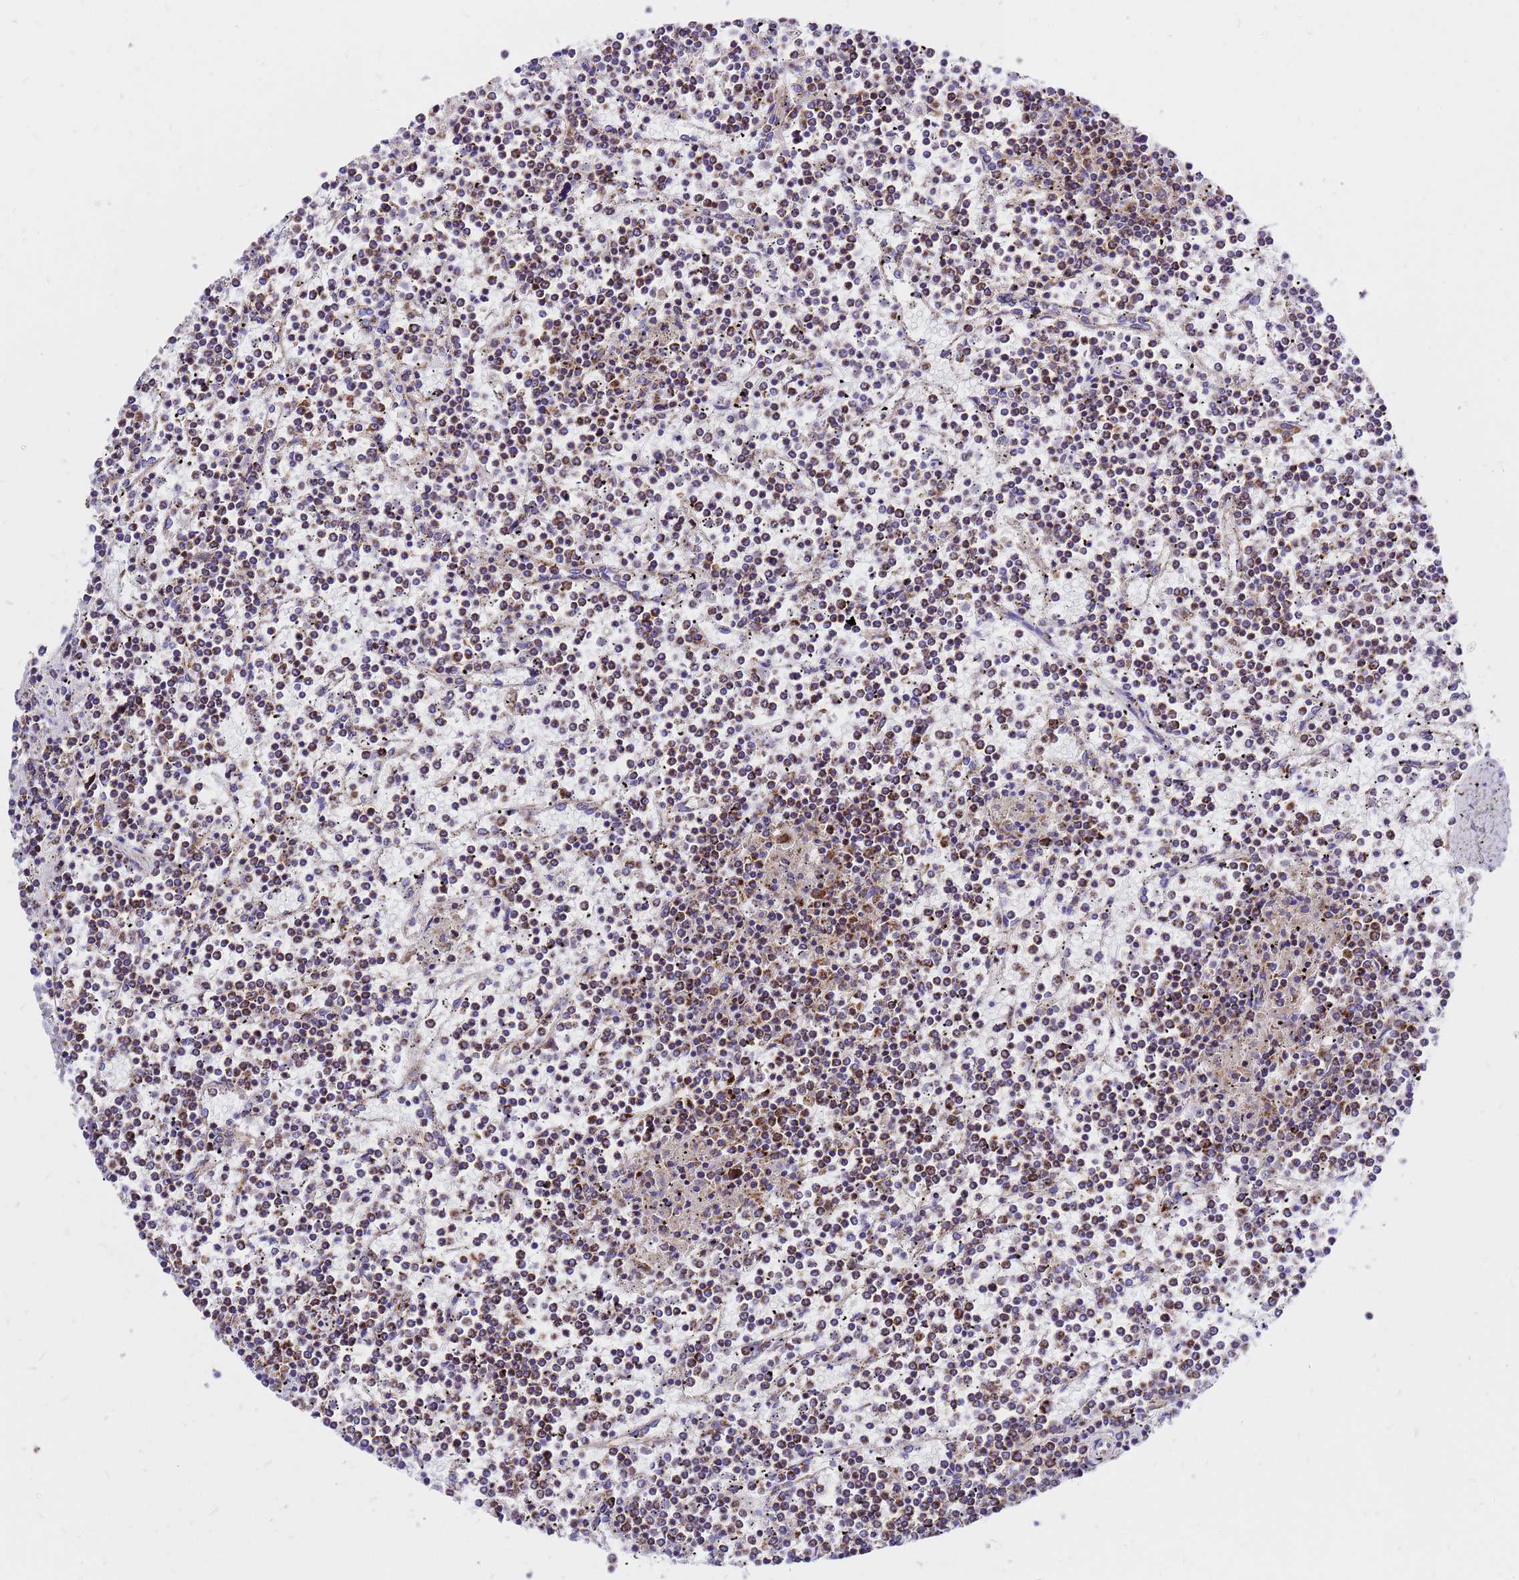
{"staining": {"intensity": "moderate", "quantity": "25%-75%", "location": "cytoplasmic/membranous"}, "tissue": "lymphoma", "cell_type": "Tumor cells", "image_type": "cancer", "snomed": [{"axis": "morphology", "description": "Malignant lymphoma, non-Hodgkin's type, Low grade"}, {"axis": "topography", "description": "Spleen"}], "caption": "Protein analysis of lymphoma tissue exhibits moderate cytoplasmic/membranous staining in about 25%-75% of tumor cells.", "gene": "MRPS26", "patient": {"sex": "female", "age": 19}}